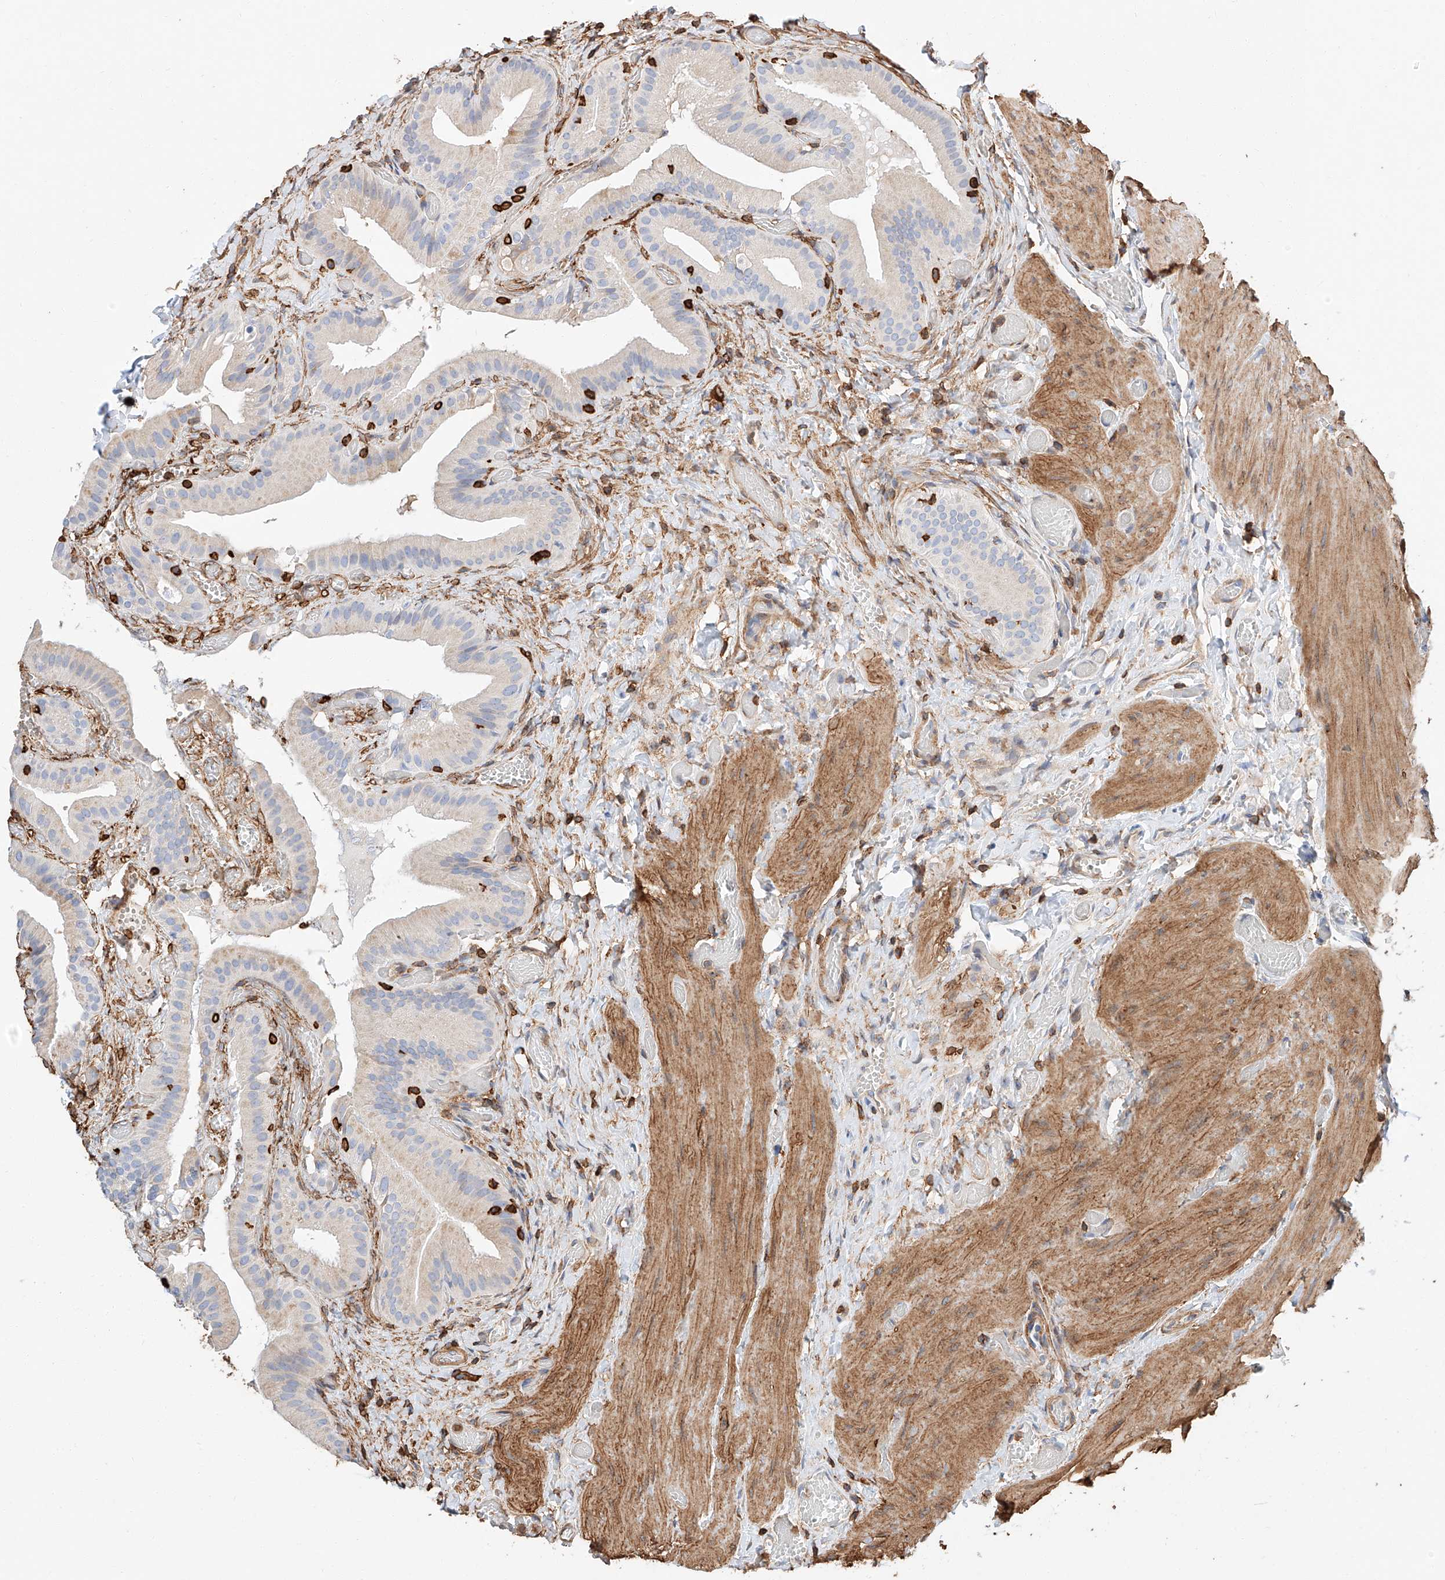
{"staining": {"intensity": "negative", "quantity": "none", "location": "none"}, "tissue": "gallbladder", "cell_type": "Glandular cells", "image_type": "normal", "snomed": [{"axis": "morphology", "description": "Normal tissue, NOS"}, {"axis": "topography", "description": "Gallbladder"}], "caption": "The micrograph reveals no staining of glandular cells in unremarkable gallbladder. (DAB (3,3'-diaminobenzidine) immunohistochemistry (IHC) visualized using brightfield microscopy, high magnification).", "gene": "WFS1", "patient": {"sex": "female", "age": 64}}